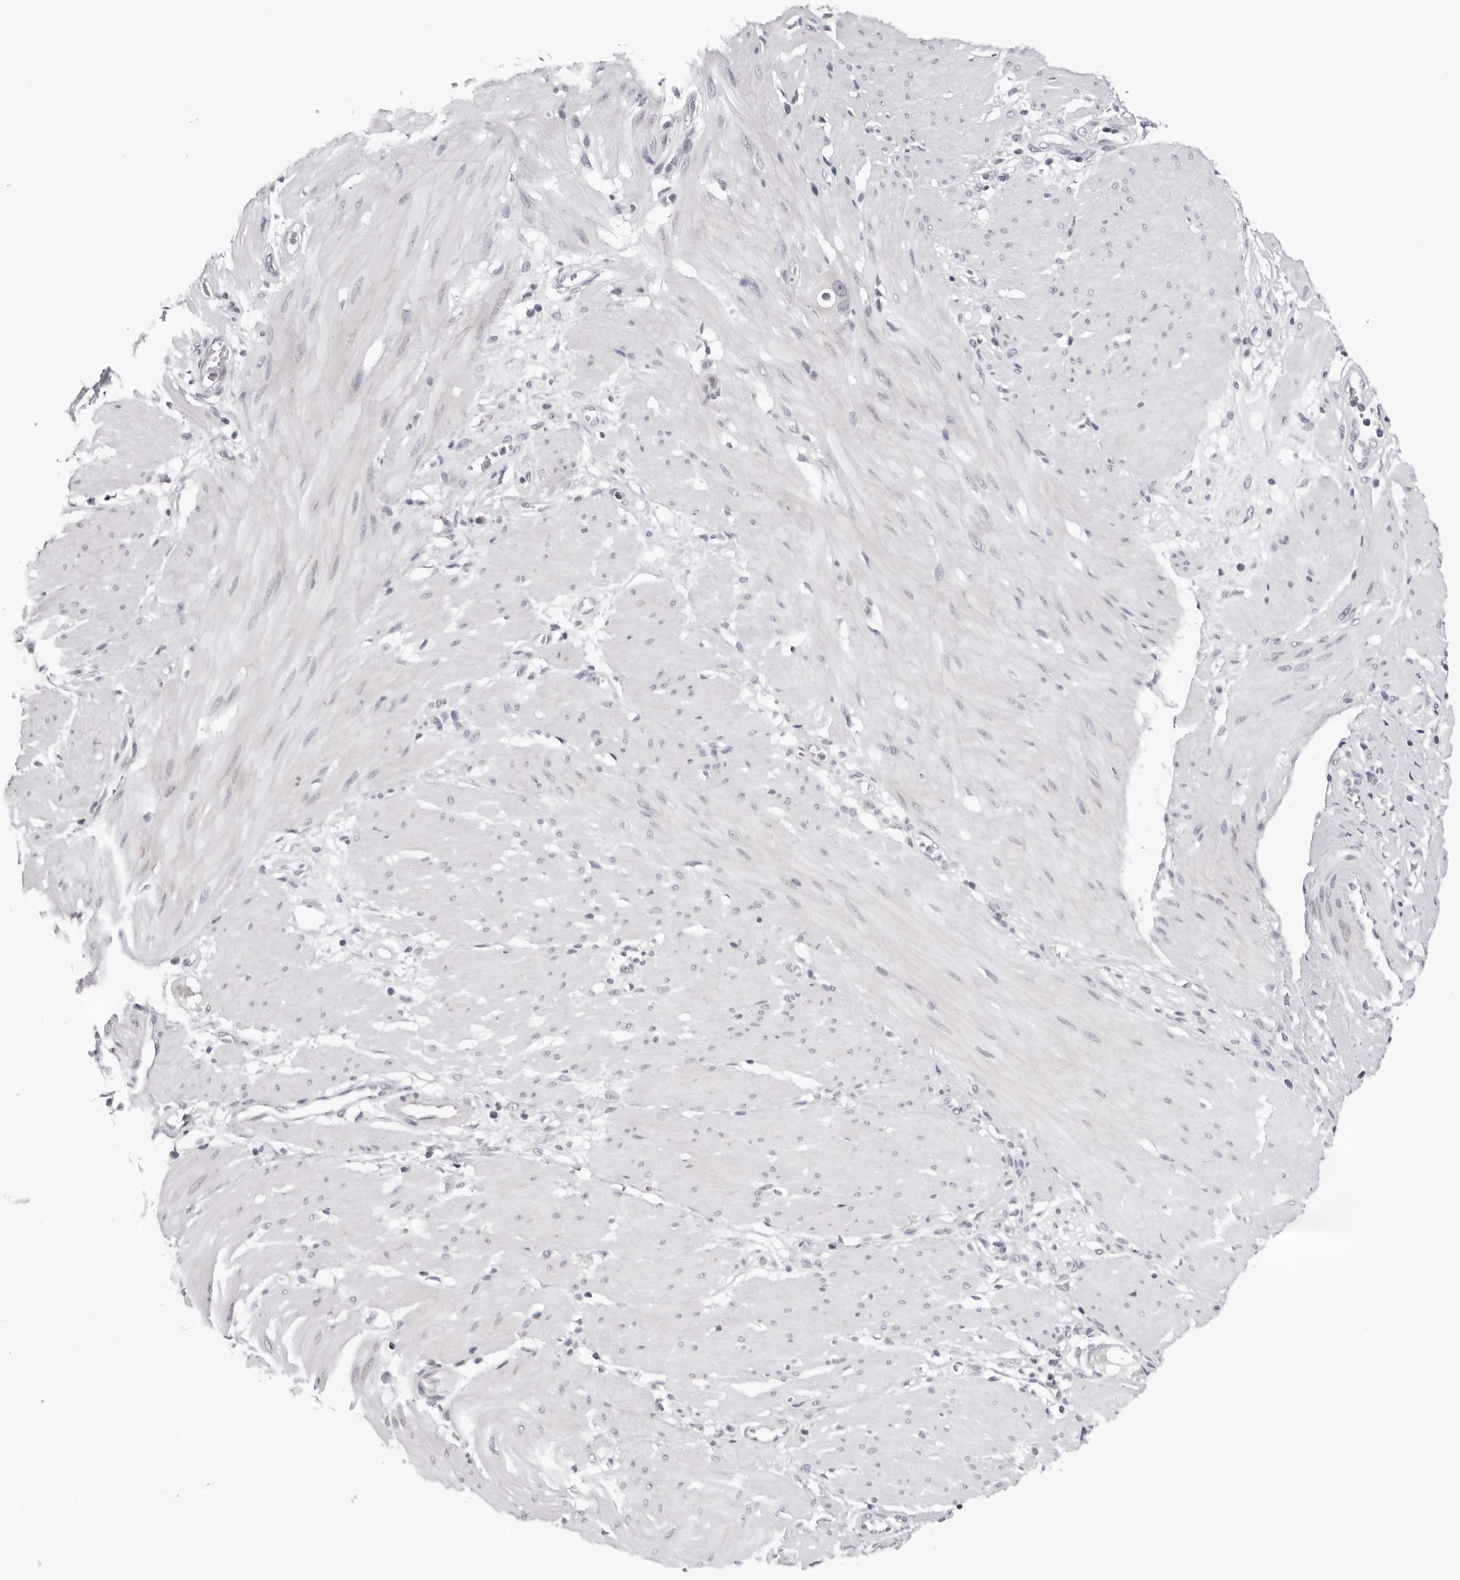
{"staining": {"intensity": "negative", "quantity": "none", "location": "none"}, "tissue": "stomach cancer", "cell_type": "Tumor cells", "image_type": "cancer", "snomed": [{"axis": "morphology", "description": "Adenocarcinoma, NOS"}, {"axis": "topography", "description": "Stomach"}, {"axis": "topography", "description": "Stomach, lower"}], "caption": "A high-resolution image shows IHC staining of stomach cancer, which shows no significant expression in tumor cells.", "gene": "PRUNE1", "patient": {"sex": "female", "age": 48}}